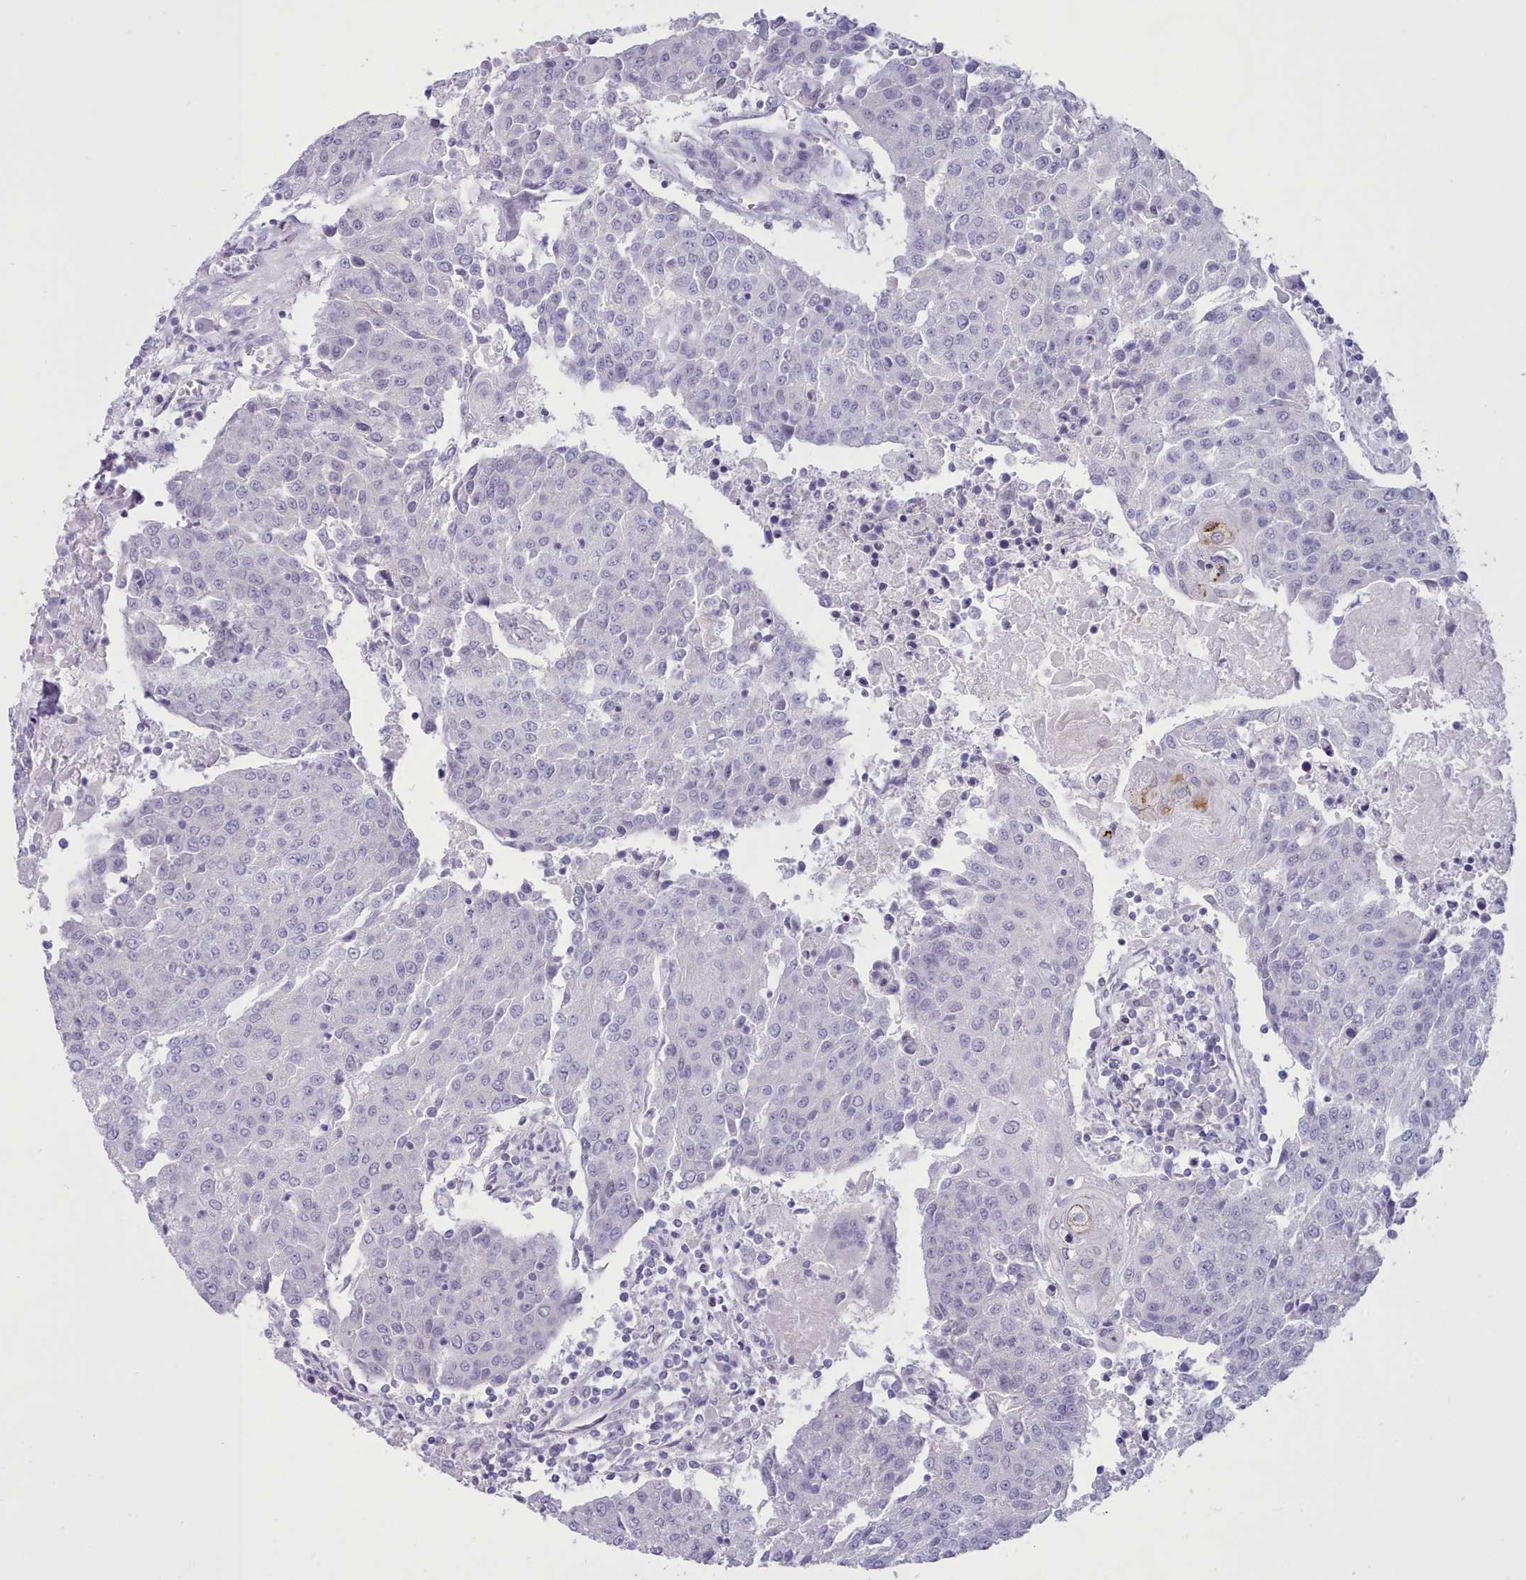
{"staining": {"intensity": "negative", "quantity": "none", "location": "none"}, "tissue": "urothelial cancer", "cell_type": "Tumor cells", "image_type": "cancer", "snomed": [{"axis": "morphology", "description": "Urothelial carcinoma, High grade"}, {"axis": "topography", "description": "Urinary bladder"}], "caption": "This is an IHC histopathology image of urothelial cancer. There is no expression in tumor cells.", "gene": "TMEM253", "patient": {"sex": "female", "age": 85}}